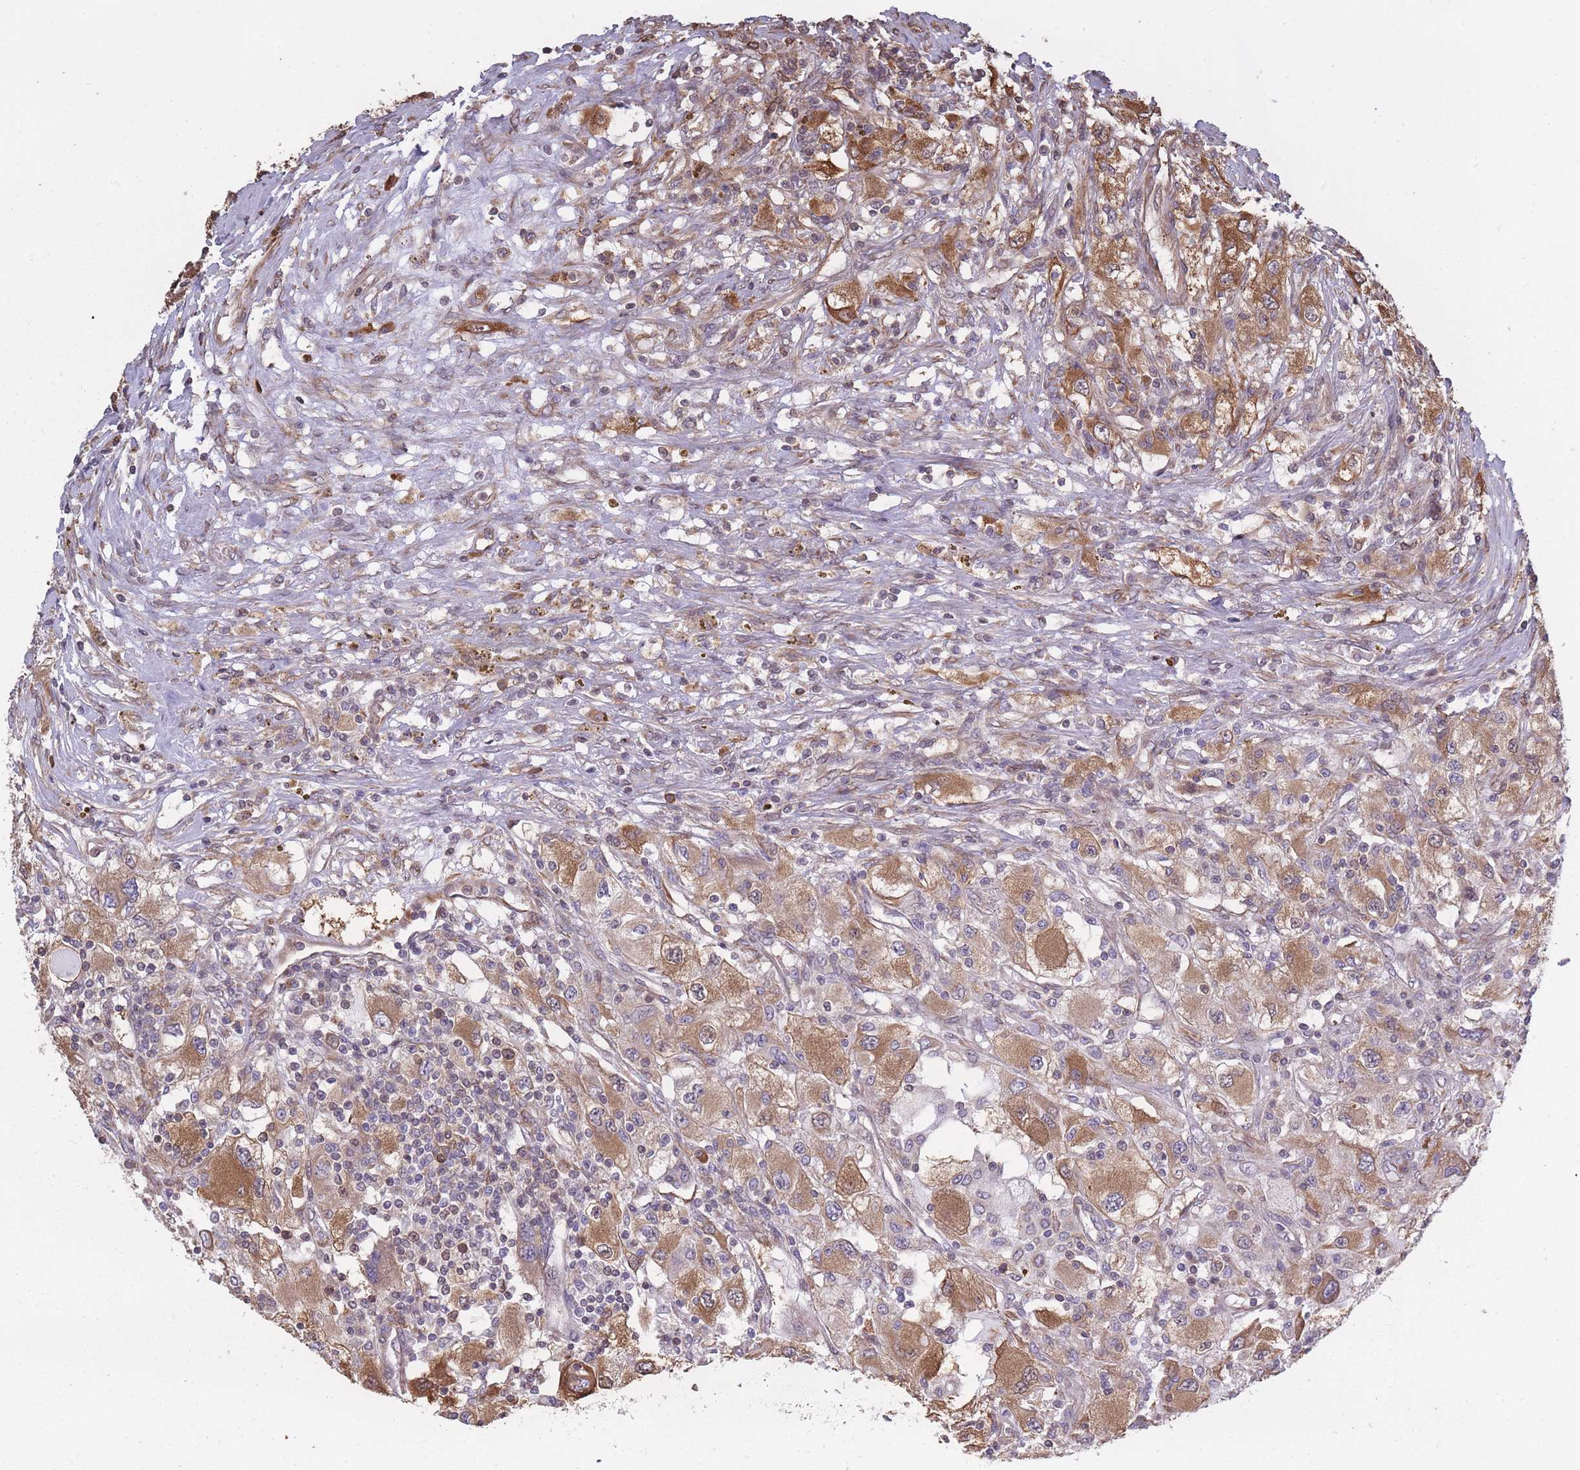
{"staining": {"intensity": "moderate", "quantity": ">75%", "location": "cytoplasmic/membranous"}, "tissue": "renal cancer", "cell_type": "Tumor cells", "image_type": "cancer", "snomed": [{"axis": "morphology", "description": "Adenocarcinoma, NOS"}, {"axis": "topography", "description": "Kidney"}], "caption": "The immunohistochemical stain highlights moderate cytoplasmic/membranous expression in tumor cells of renal cancer (adenocarcinoma) tissue.", "gene": "ARL13B", "patient": {"sex": "female", "age": 67}}